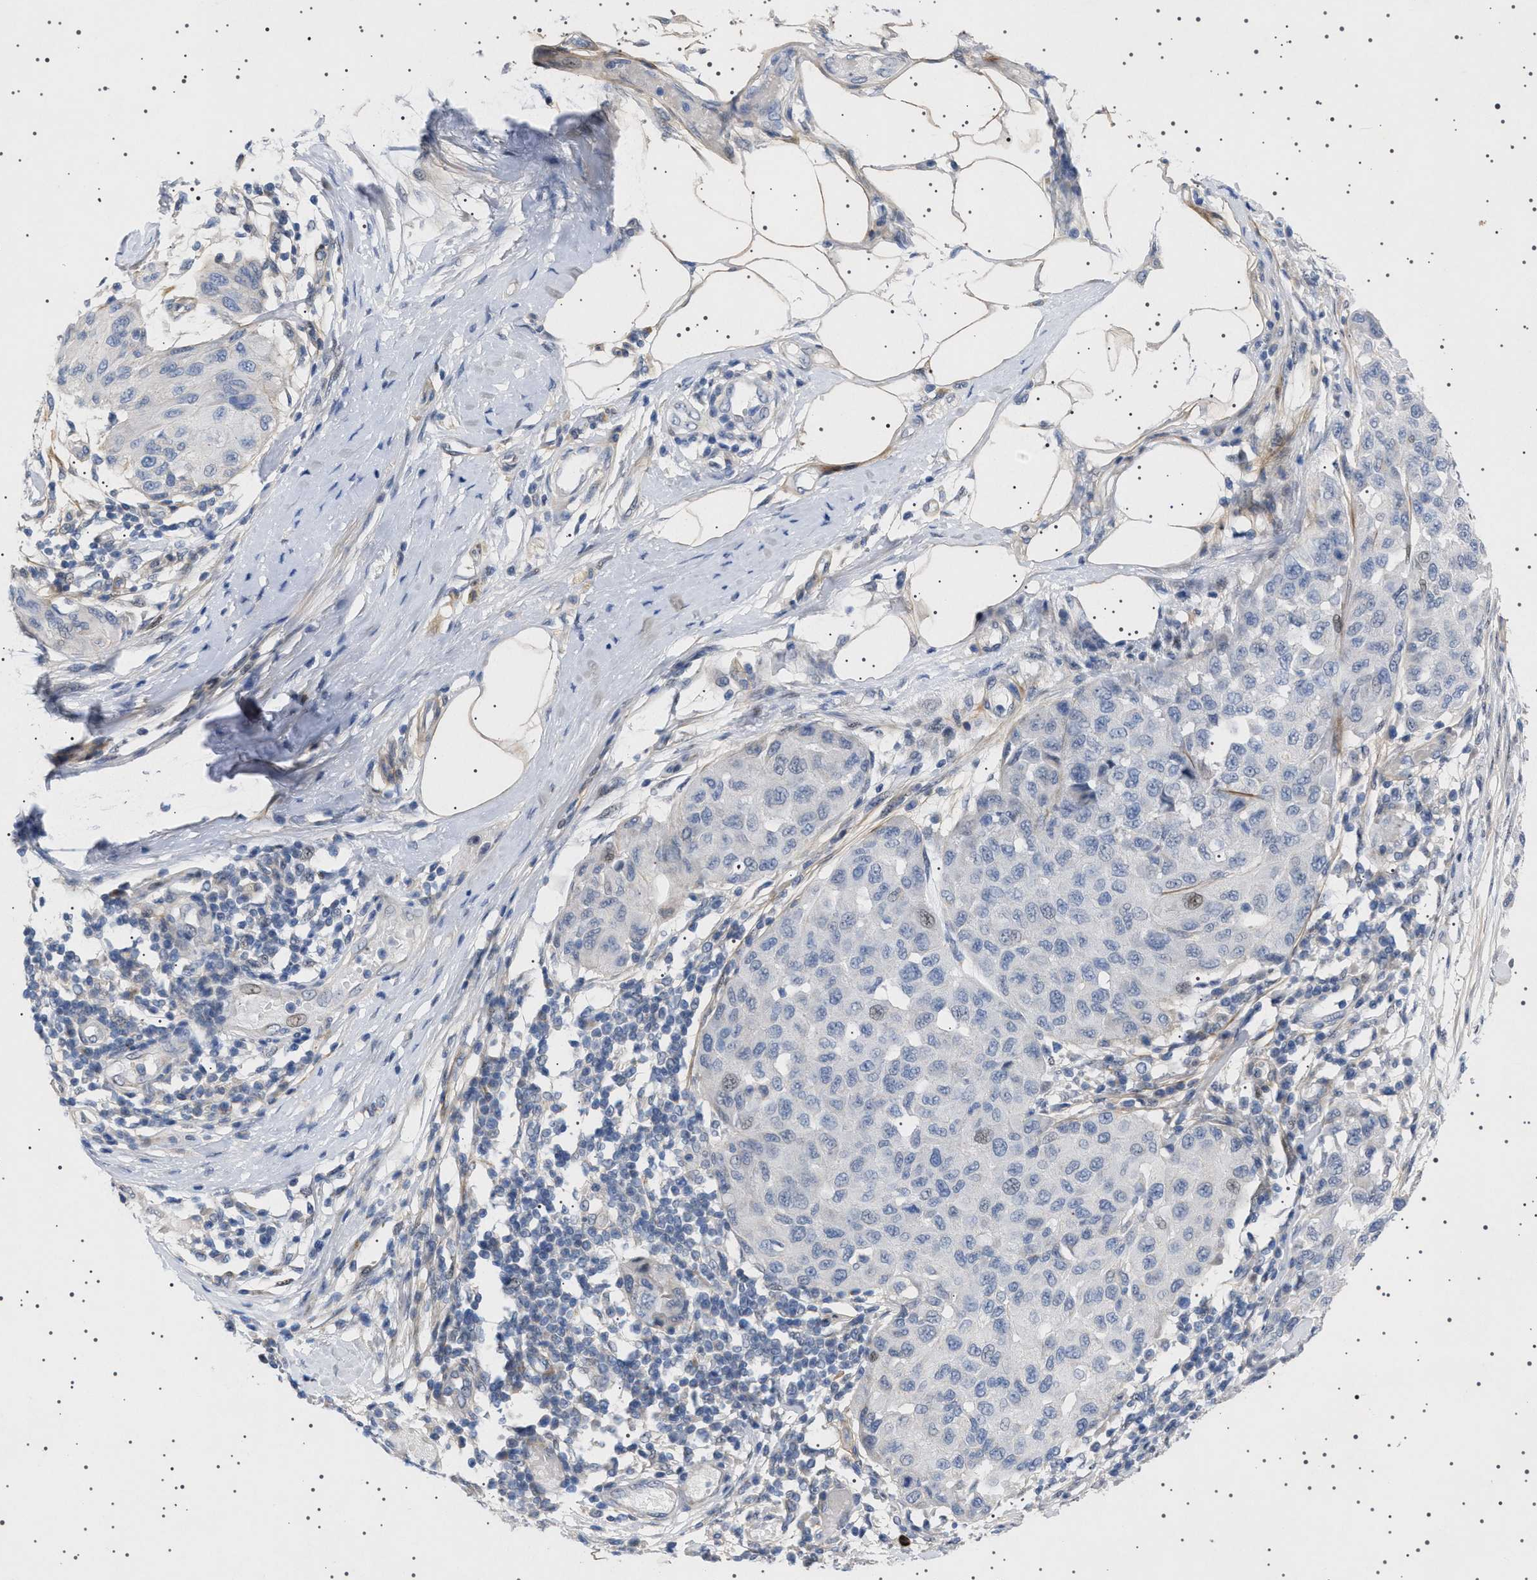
{"staining": {"intensity": "negative", "quantity": "none", "location": "none"}, "tissue": "melanoma", "cell_type": "Tumor cells", "image_type": "cancer", "snomed": [{"axis": "morphology", "description": "Normal tissue, NOS"}, {"axis": "morphology", "description": "Malignant melanoma, NOS"}, {"axis": "topography", "description": "Skin"}], "caption": "Tumor cells are negative for protein expression in human malignant melanoma. Nuclei are stained in blue.", "gene": "HTR1A", "patient": {"sex": "male", "age": 62}}